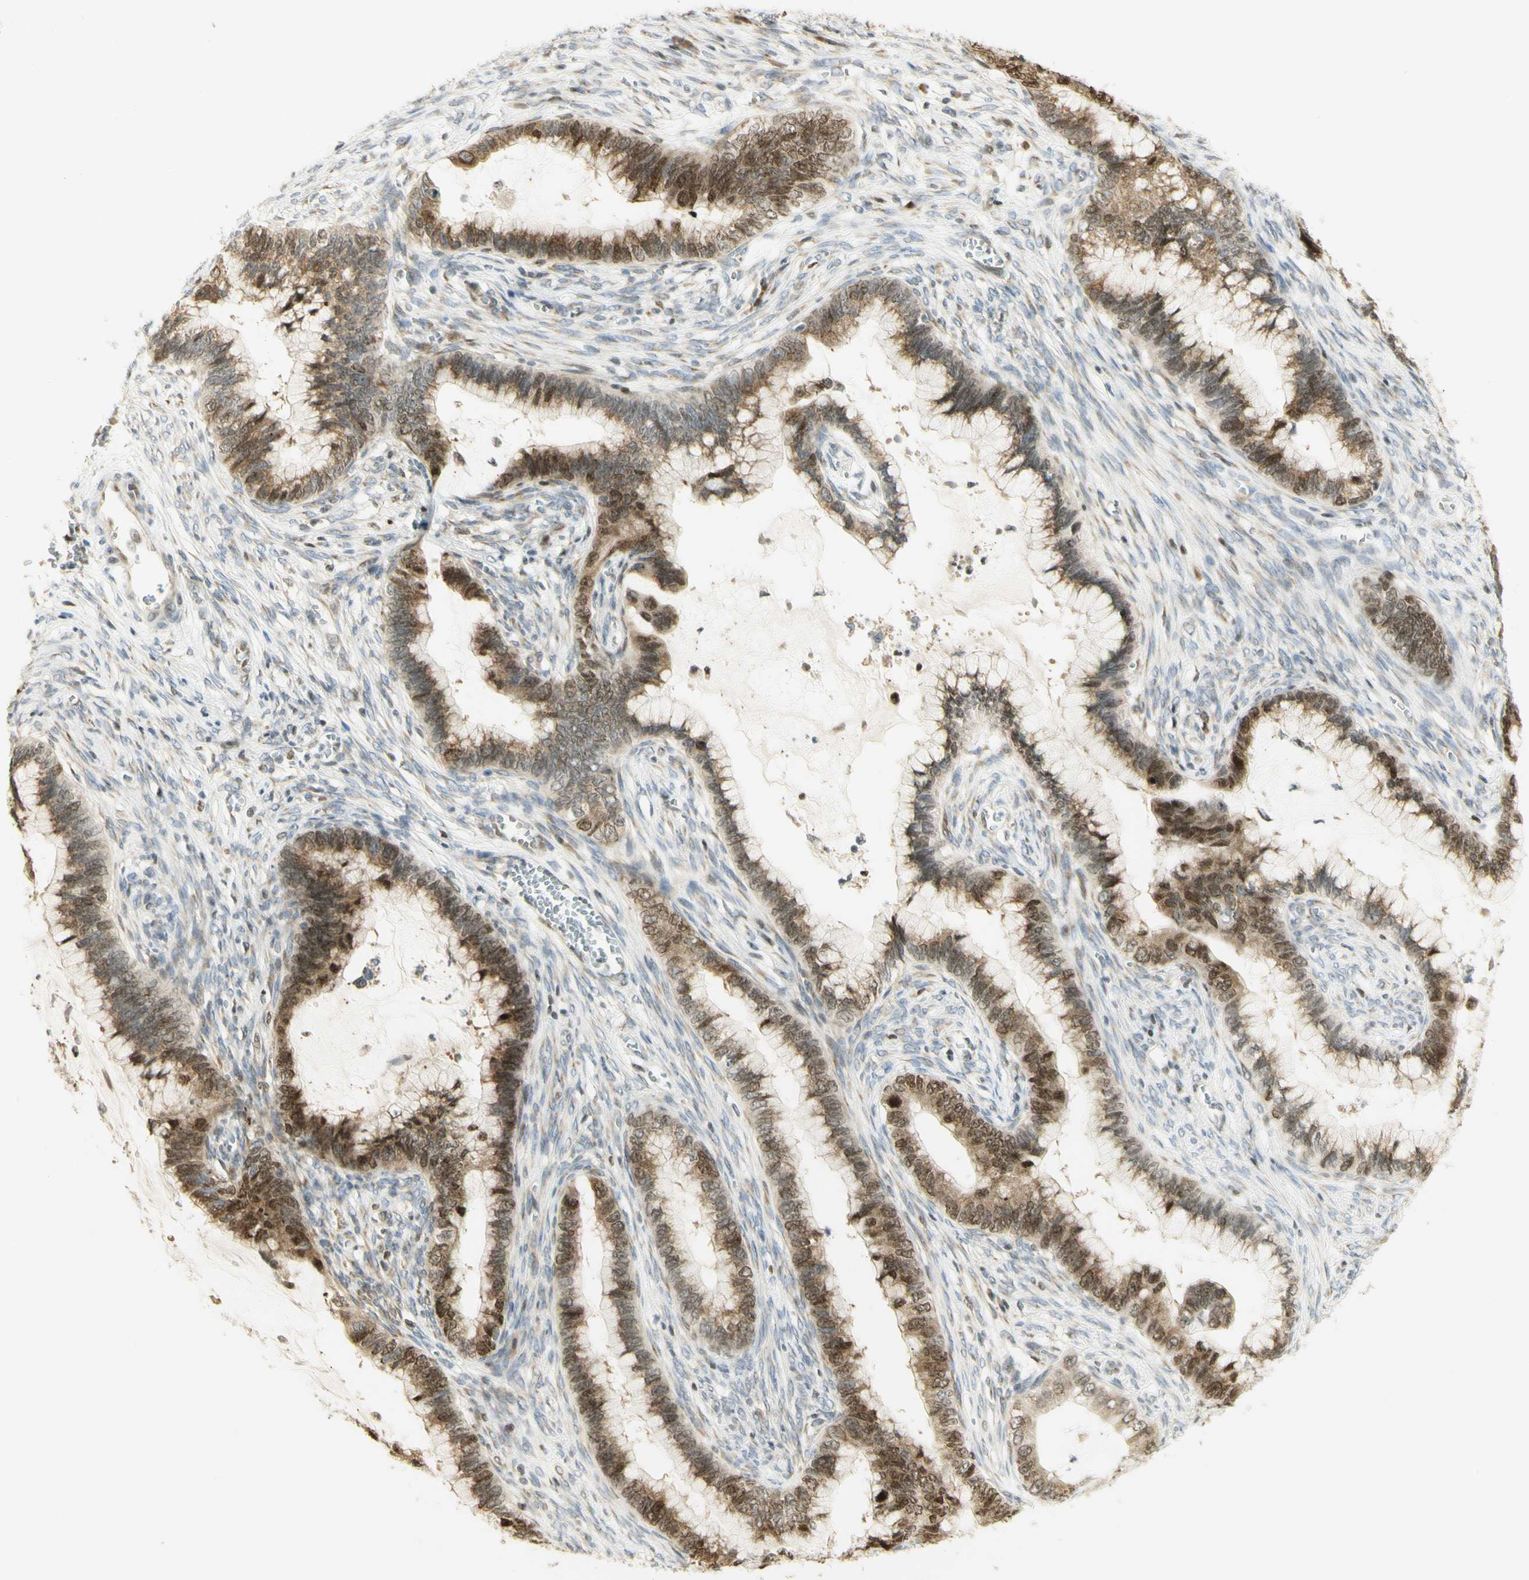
{"staining": {"intensity": "moderate", "quantity": ">75%", "location": "cytoplasmic/membranous,nuclear"}, "tissue": "cervical cancer", "cell_type": "Tumor cells", "image_type": "cancer", "snomed": [{"axis": "morphology", "description": "Adenocarcinoma, NOS"}, {"axis": "topography", "description": "Cervix"}], "caption": "Protein expression by IHC shows moderate cytoplasmic/membranous and nuclear expression in about >75% of tumor cells in cervical cancer.", "gene": "KIF11", "patient": {"sex": "female", "age": 44}}